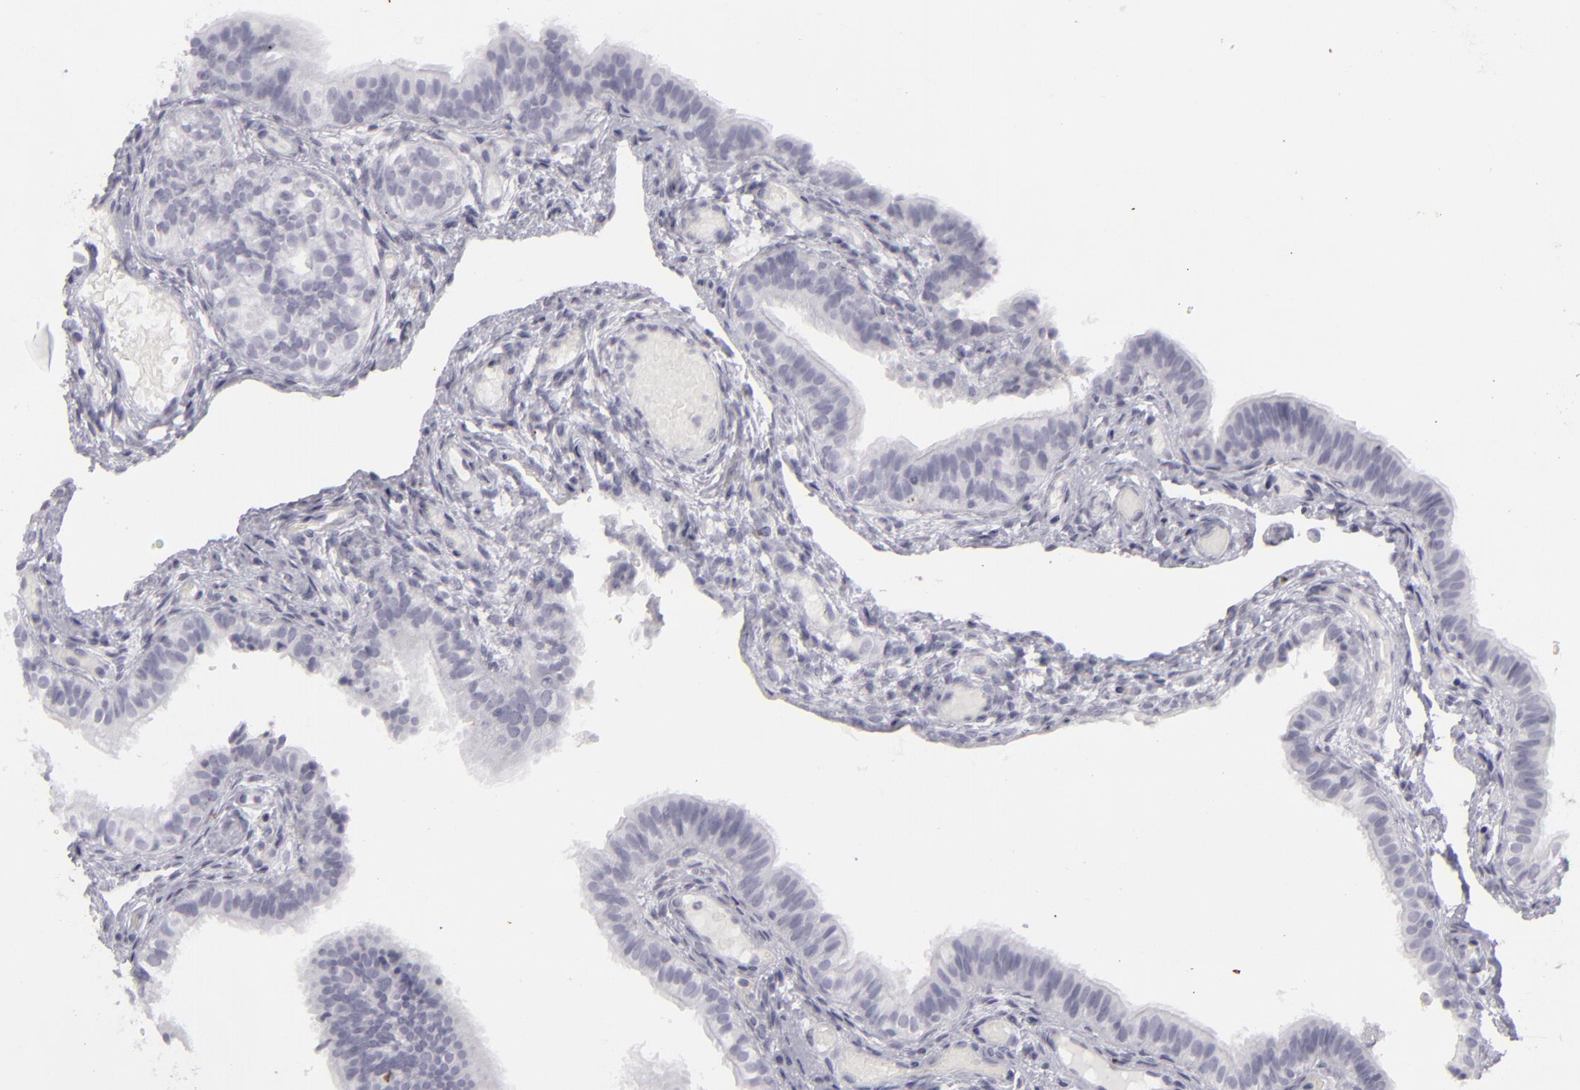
{"staining": {"intensity": "negative", "quantity": "none", "location": "none"}, "tissue": "fallopian tube", "cell_type": "Glandular cells", "image_type": "normal", "snomed": [{"axis": "morphology", "description": "Normal tissue, NOS"}, {"axis": "morphology", "description": "Dermoid, NOS"}, {"axis": "topography", "description": "Fallopian tube"}], "caption": "IHC photomicrograph of benign fallopian tube: human fallopian tube stained with DAB shows no significant protein staining in glandular cells. The staining is performed using DAB (3,3'-diaminobenzidine) brown chromogen with nuclei counter-stained in using hematoxylin.", "gene": "KRT1", "patient": {"sex": "female", "age": 33}}